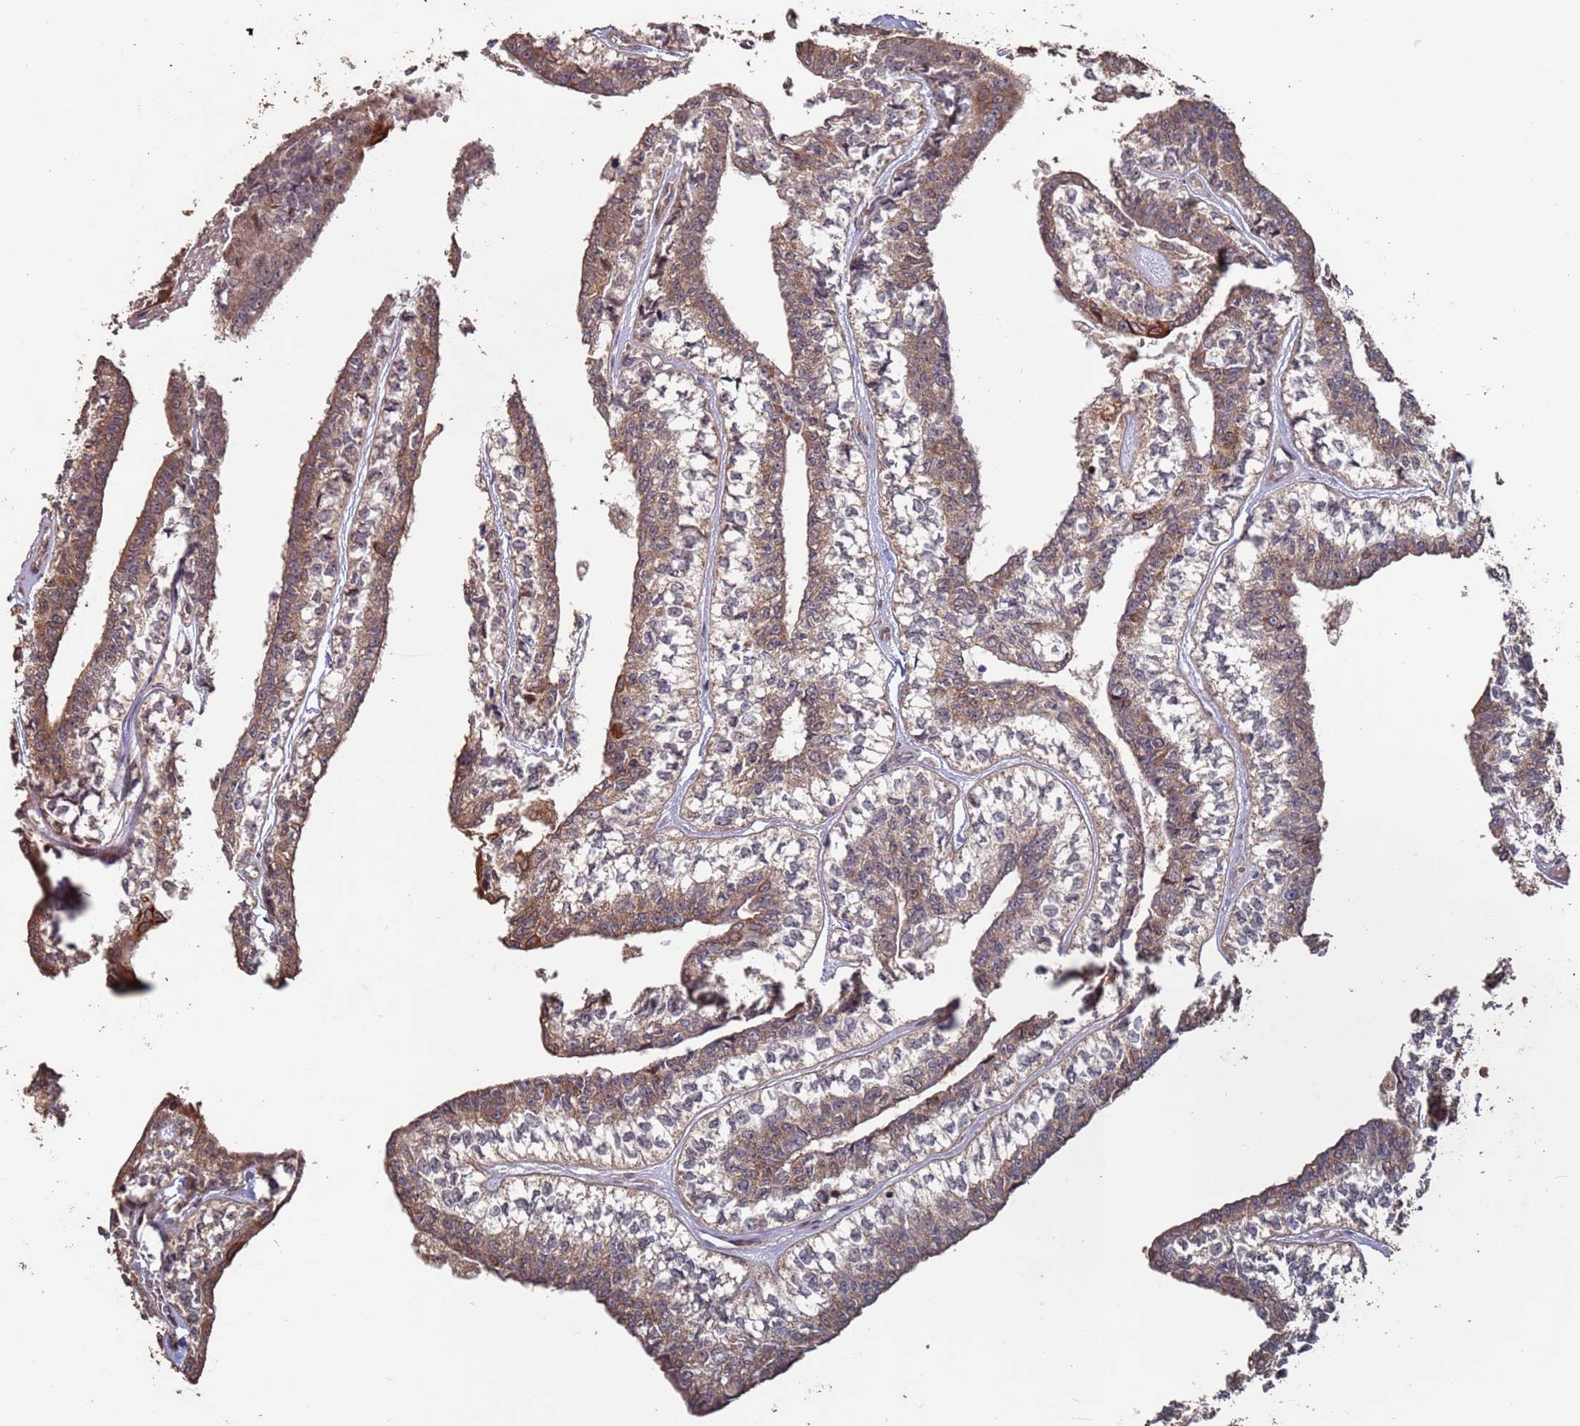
{"staining": {"intensity": "weak", "quantity": ">75%", "location": "cytoplasmic/membranous"}, "tissue": "head and neck cancer", "cell_type": "Tumor cells", "image_type": "cancer", "snomed": [{"axis": "morphology", "description": "Adenocarcinoma, NOS"}, {"axis": "topography", "description": "Head-Neck"}], "caption": "Immunohistochemistry (IHC) (DAB) staining of head and neck adenocarcinoma exhibits weak cytoplasmic/membranous protein positivity in approximately >75% of tumor cells.", "gene": "PRR7", "patient": {"sex": "female", "age": 73}}